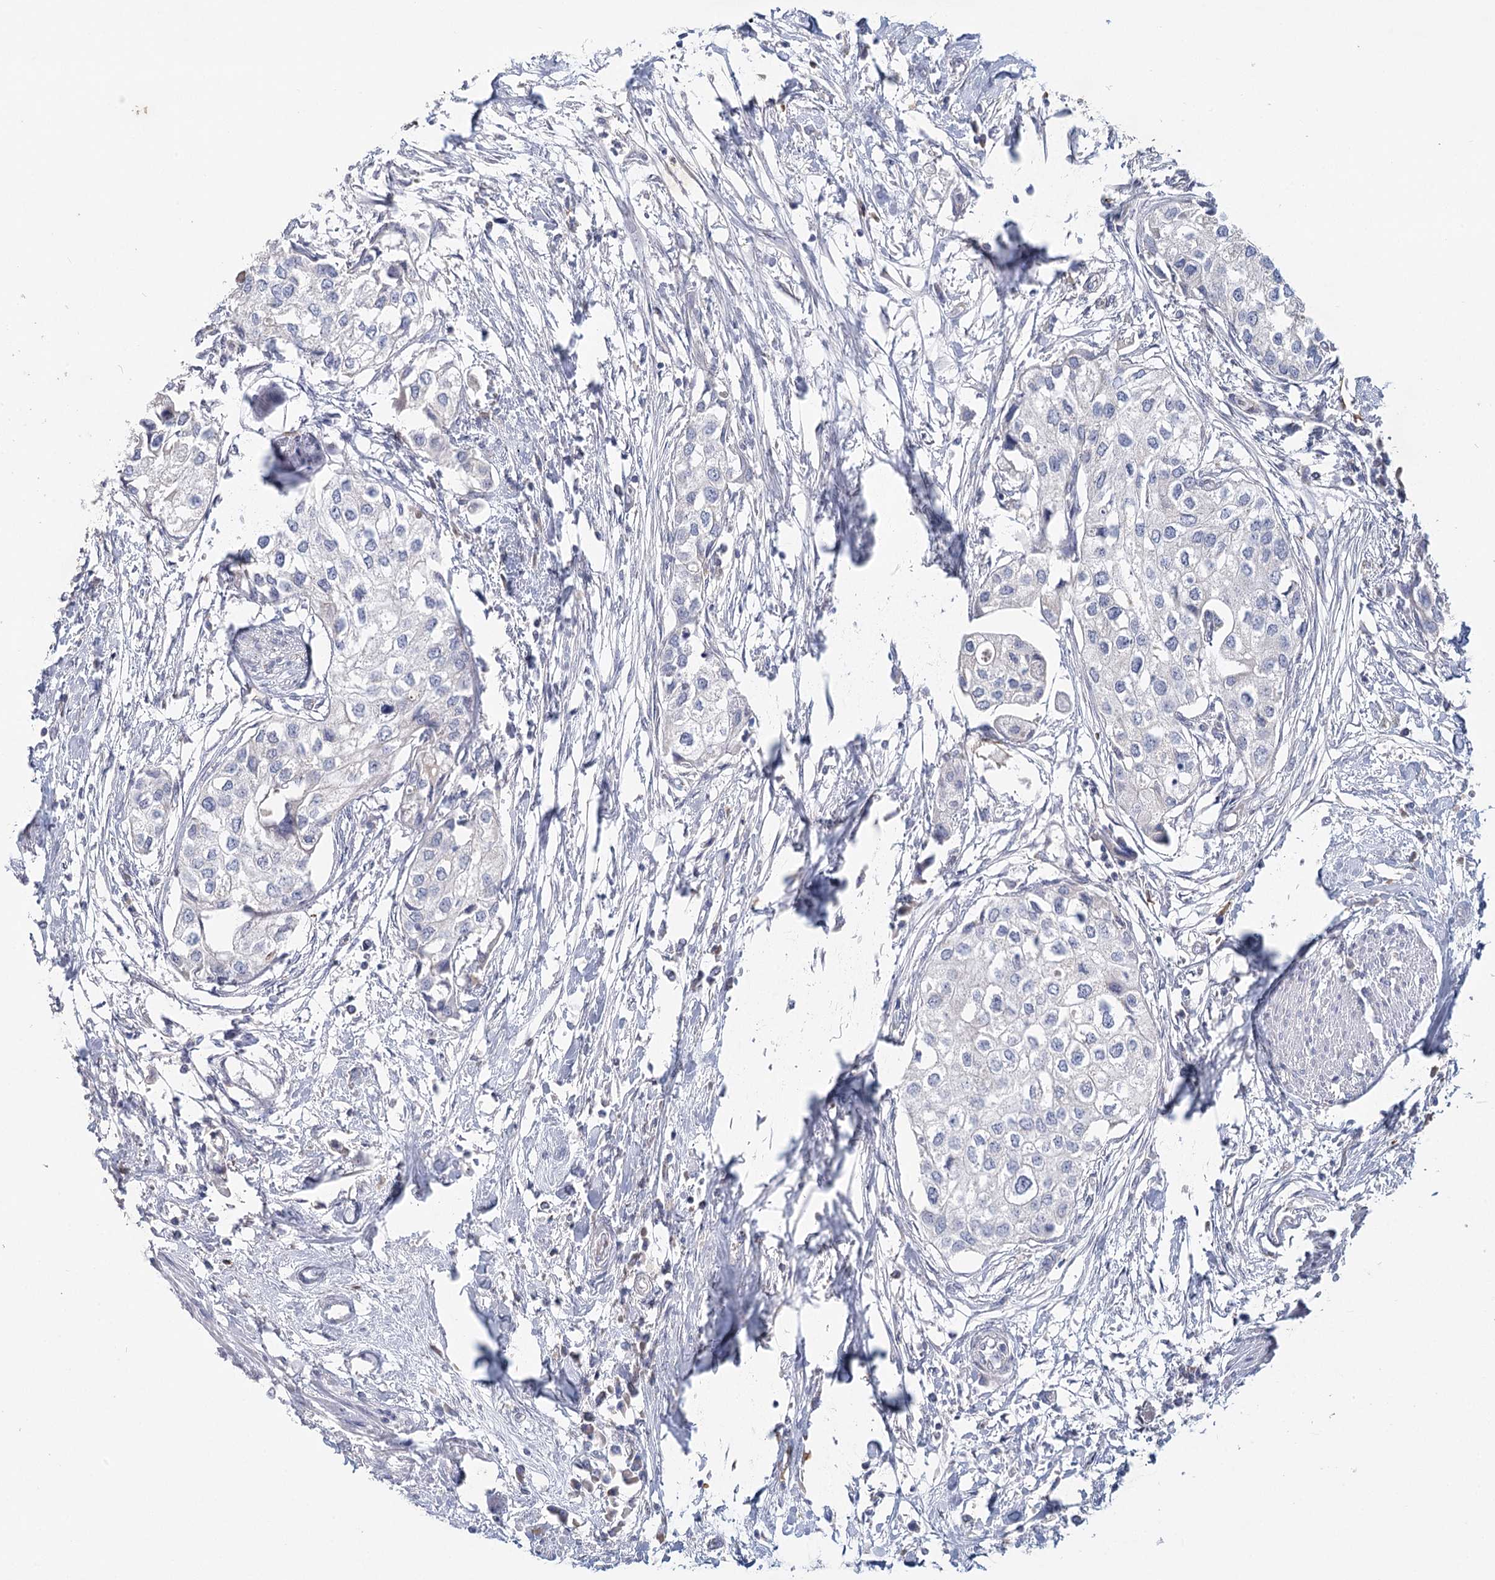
{"staining": {"intensity": "negative", "quantity": "none", "location": "none"}, "tissue": "urothelial cancer", "cell_type": "Tumor cells", "image_type": "cancer", "snomed": [{"axis": "morphology", "description": "Urothelial carcinoma, High grade"}, {"axis": "topography", "description": "Urinary bladder"}], "caption": "DAB immunohistochemical staining of human high-grade urothelial carcinoma displays no significant positivity in tumor cells. (Brightfield microscopy of DAB immunohistochemistry (IHC) at high magnification).", "gene": "ARHGAP44", "patient": {"sex": "male", "age": 64}}